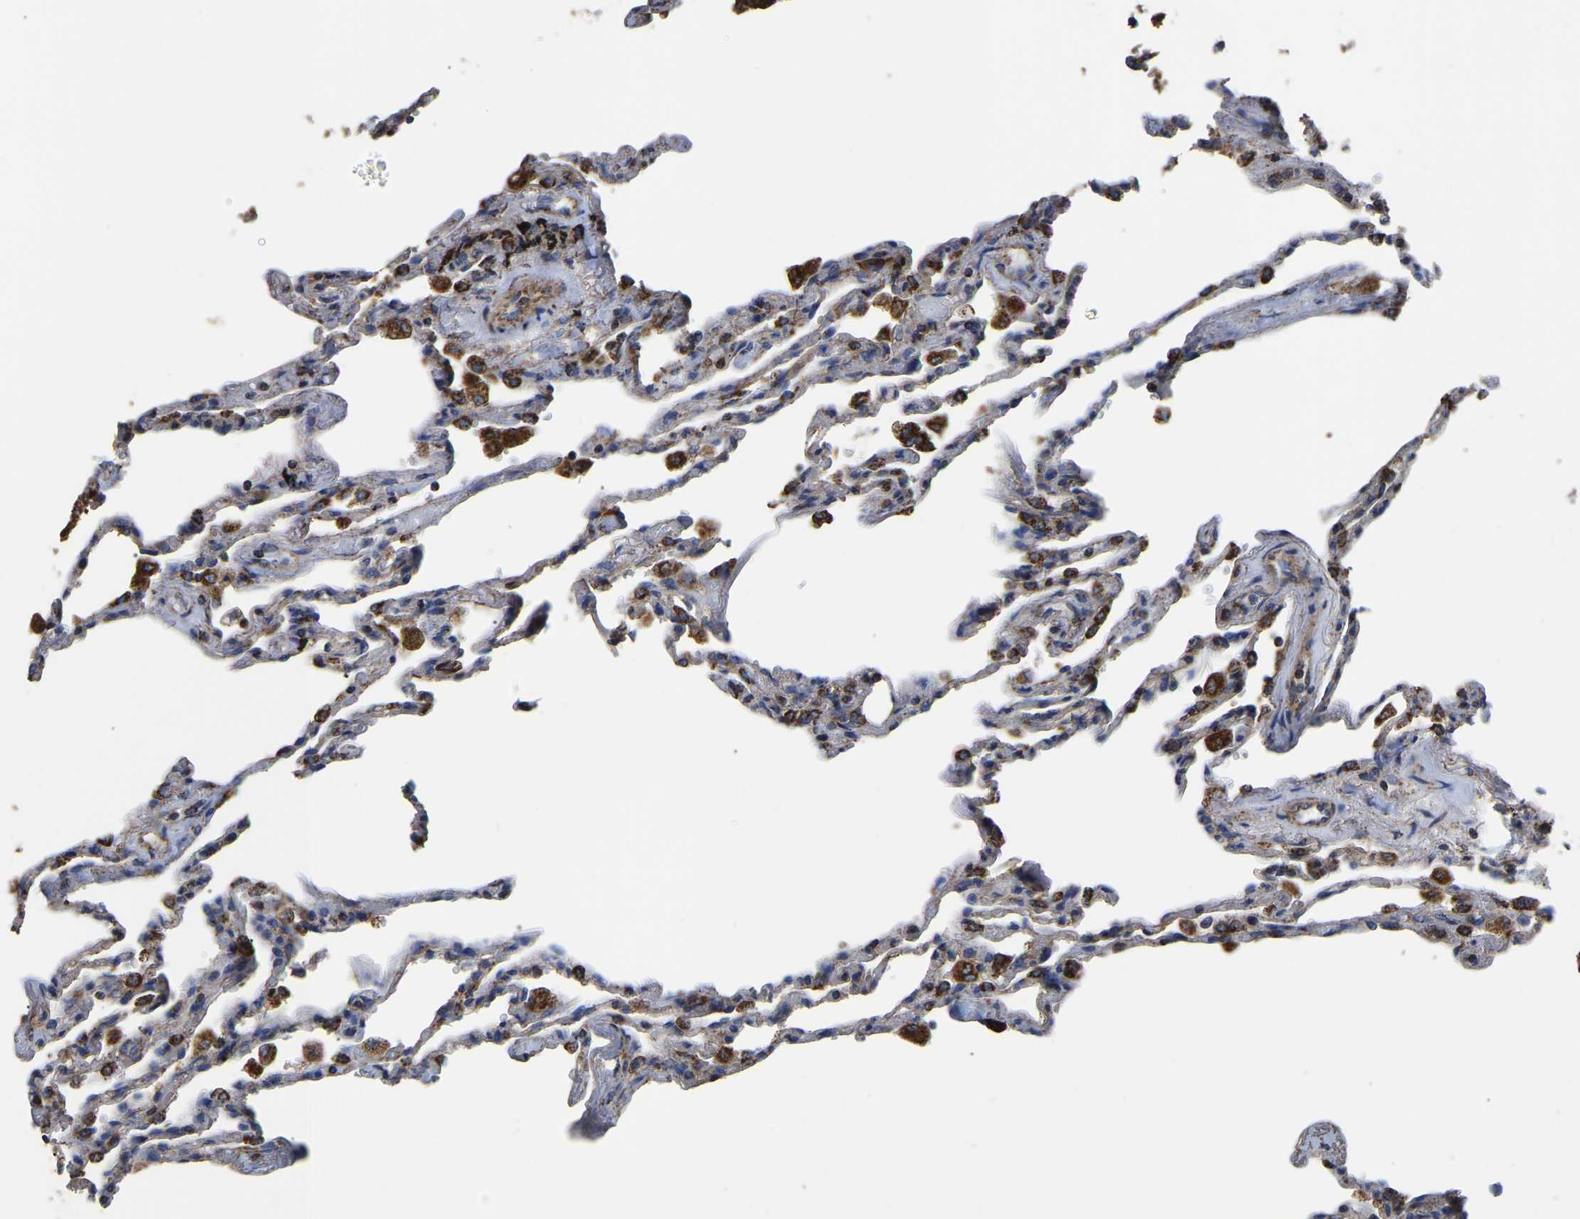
{"staining": {"intensity": "moderate", "quantity": "<25%", "location": "cytoplasmic/membranous"}, "tissue": "lung", "cell_type": "Alveolar cells", "image_type": "normal", "snomed": [{"axis": "morphology", "description": "Normal tissue, NOS"}, {"axis": "topography", "description": "Lung"}], "caption": "Benign lung was stained to show a protein in brown. There is low levels of moderate cytoplasmic/membranous staining in approximately <25% of alveolar cells.", "gene": "ETFA", "patient": {"sex": "male", "age": 59}}